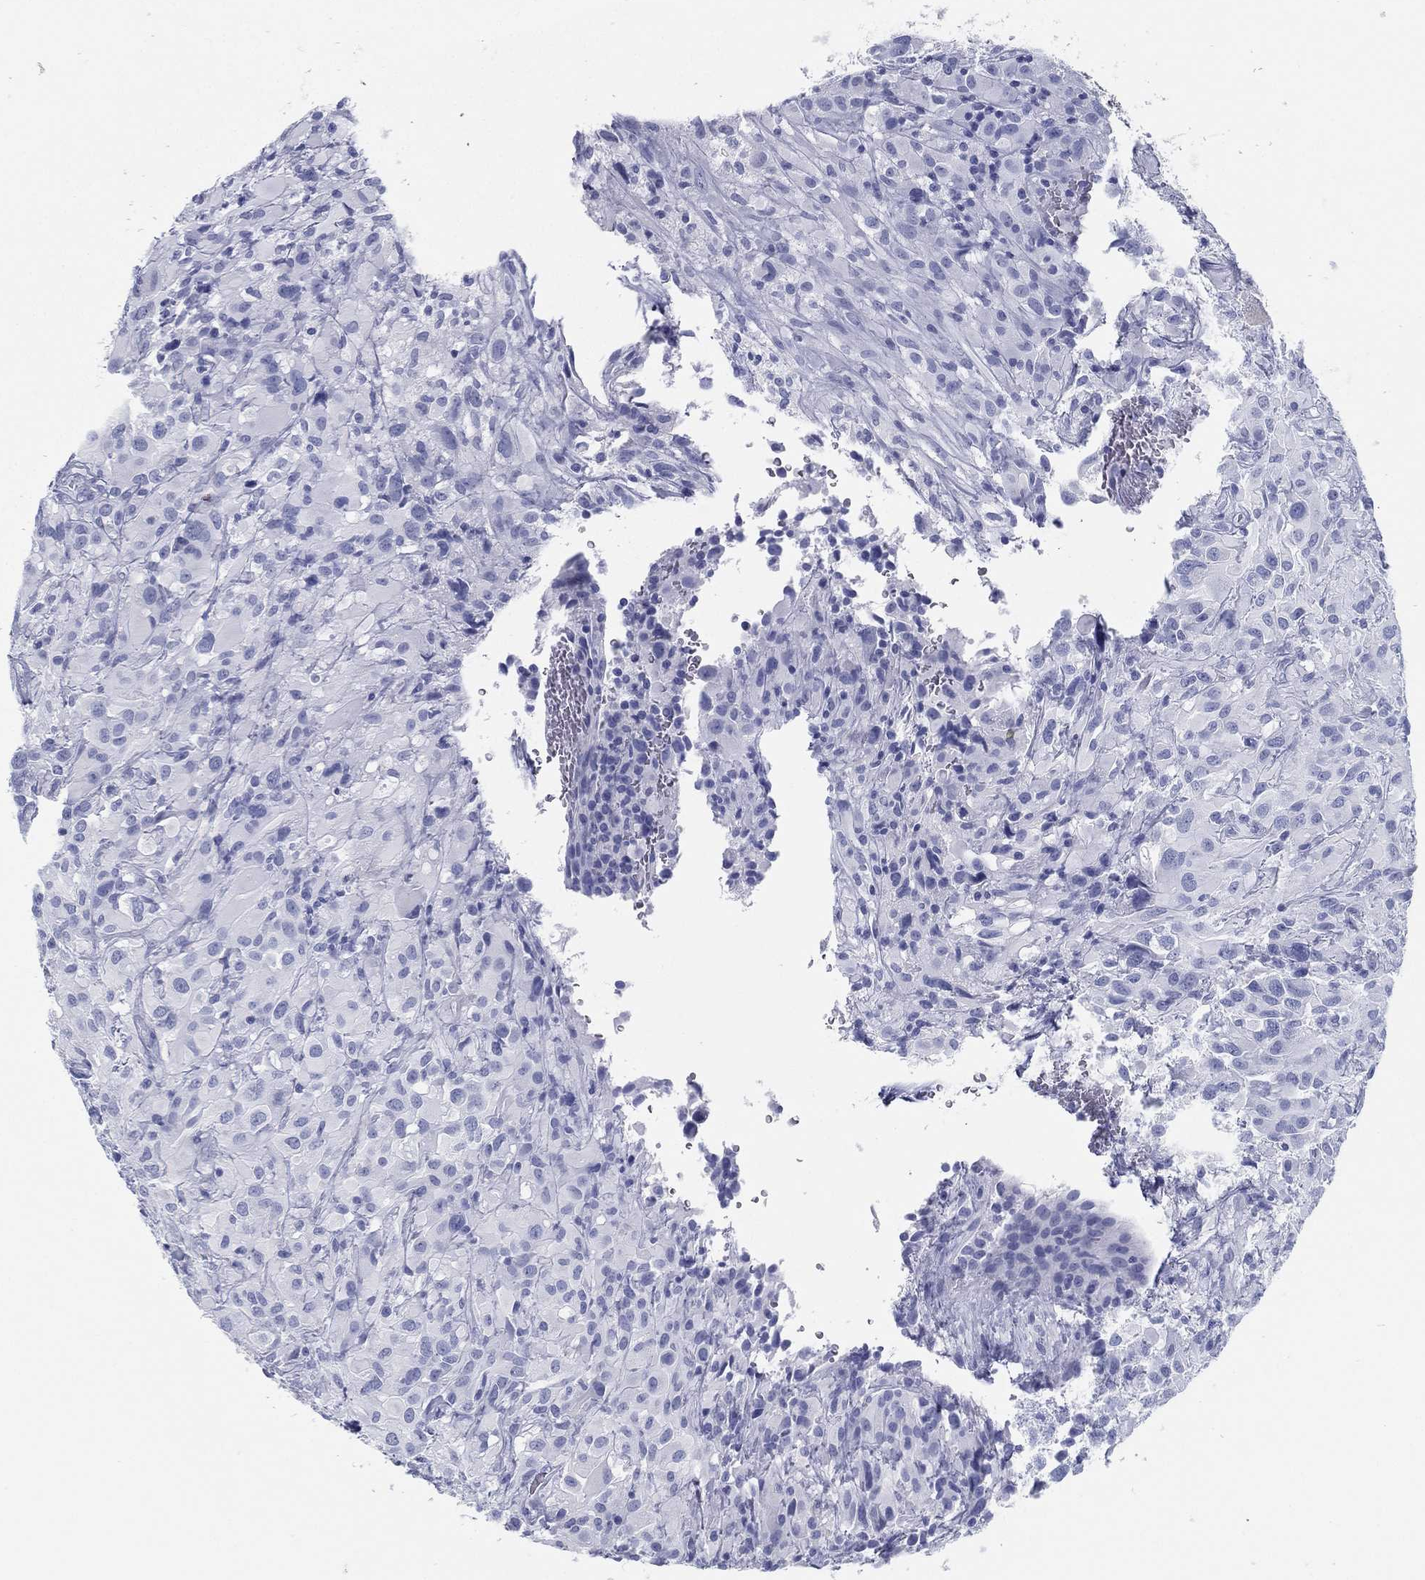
{"staining": {"intensity": "negative", "quantity": "none", "location": "none"}, "tissue": "glioma", "cell_type": "Tumor cells", "image_type": "cancer", "snomed": [{"axis": "morphology", "description": "Glioma, malignant, High grade"}, {"axis": "topography", "description": "Cerebral cortex"}], "caption": "Tumor cells are negative for brown protein staining in malignant glioma (high-grade).", "gene": "TMEM252", "patient": {"sex": "male", "age": 35}}